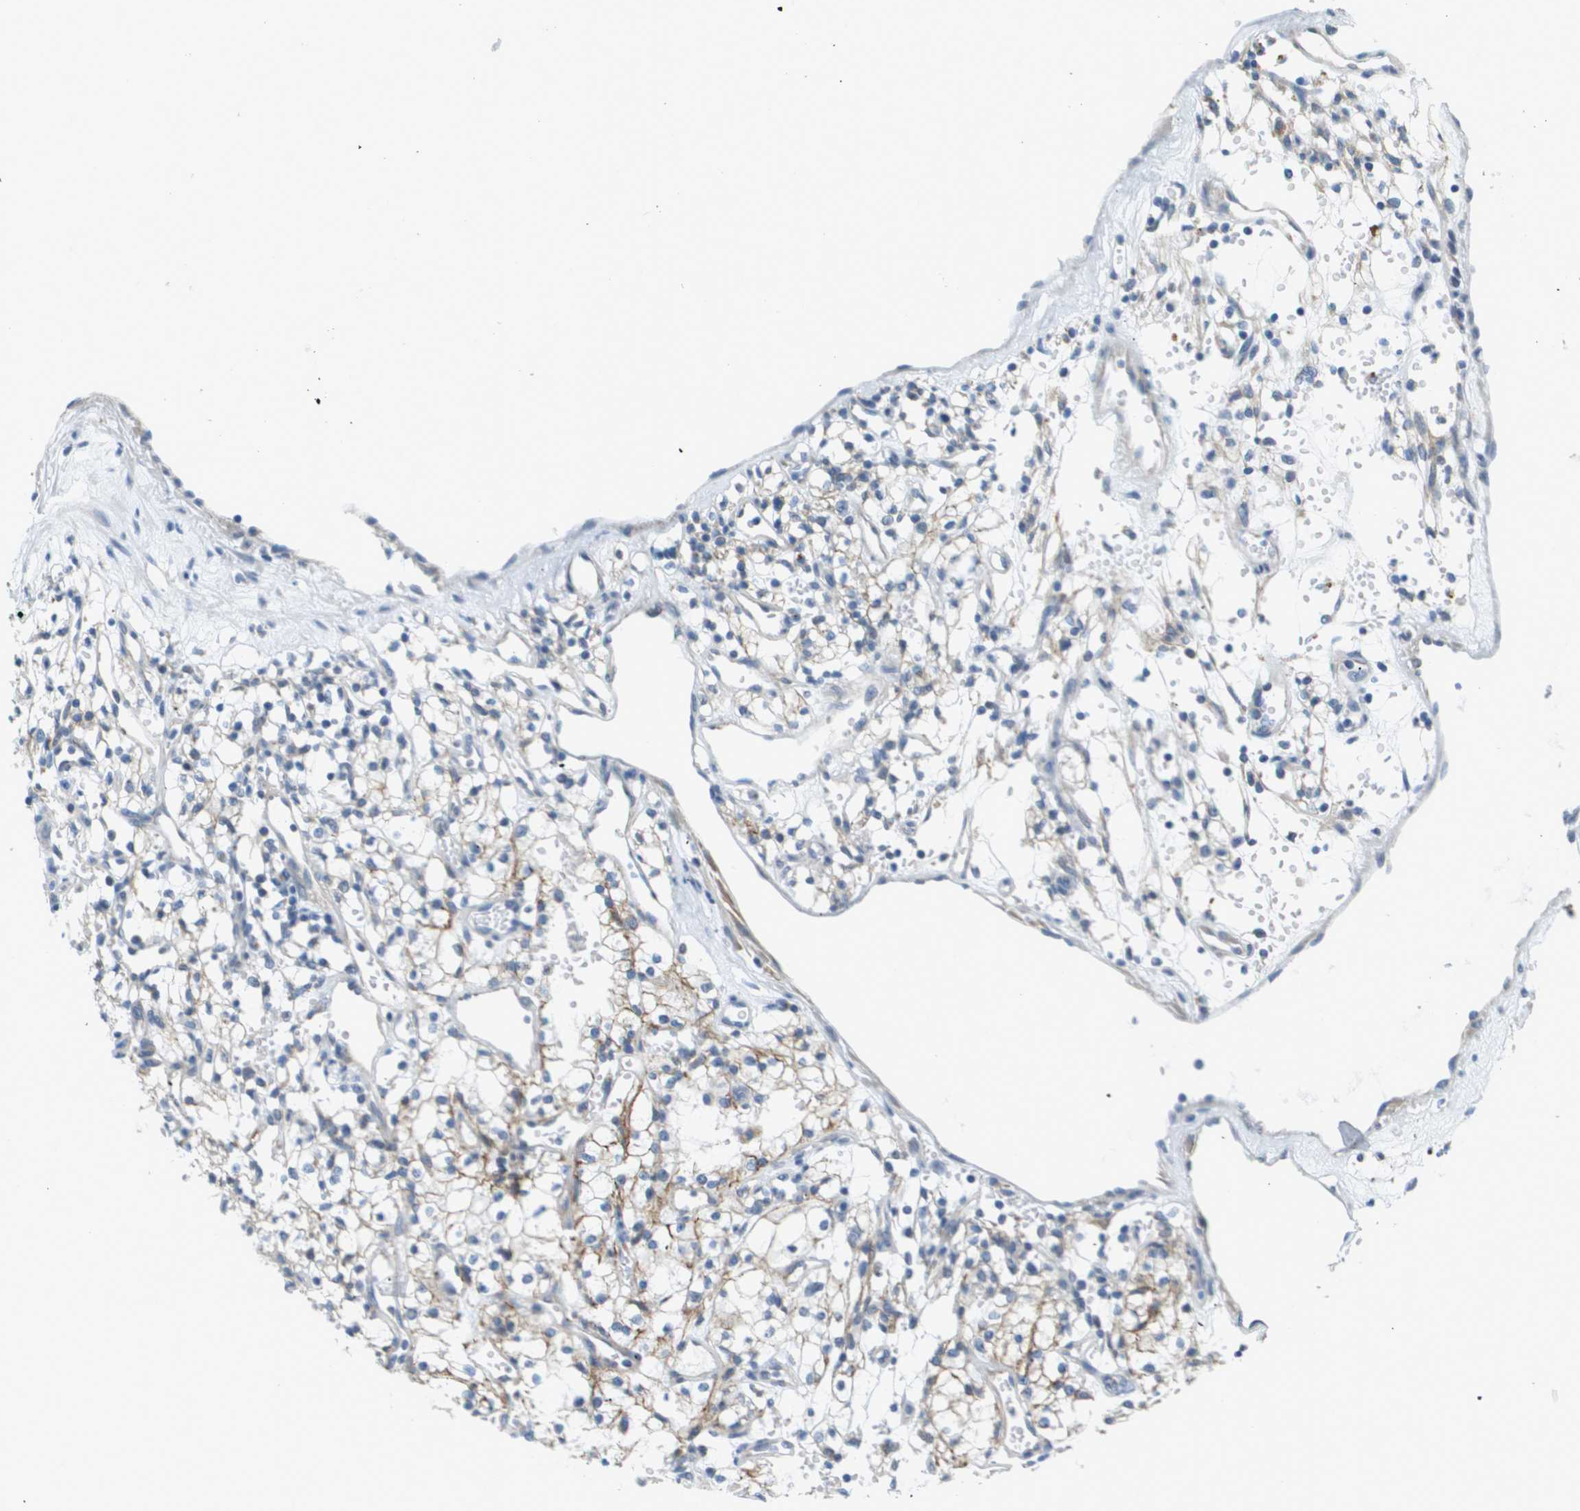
{"staining": {"intensity": "moderate", "quantity": "25%-75%", "location": "cytoplasmic/membranous"}, "tissue": "renal cancer", "cell_type": "Tumor cells", "image_type": "cancer", "snomed": [{"axis": "morphology", "description": "Adenocarcinoma, NOS"}, {"axis": "topography", "description": "Kidney"}], "caption": "Protein expression analysis of human adenocarcinoma (renal) reveals moderate cytoplasmic/membranous staining in about 25%-75% of tumor cells. (Stains: DAB in brown, nuclei in blue, Microscopy: brightfield microscopy at high magnification).", "gene": "SDC1", "patient": {"sex": "male", "age": 59}}